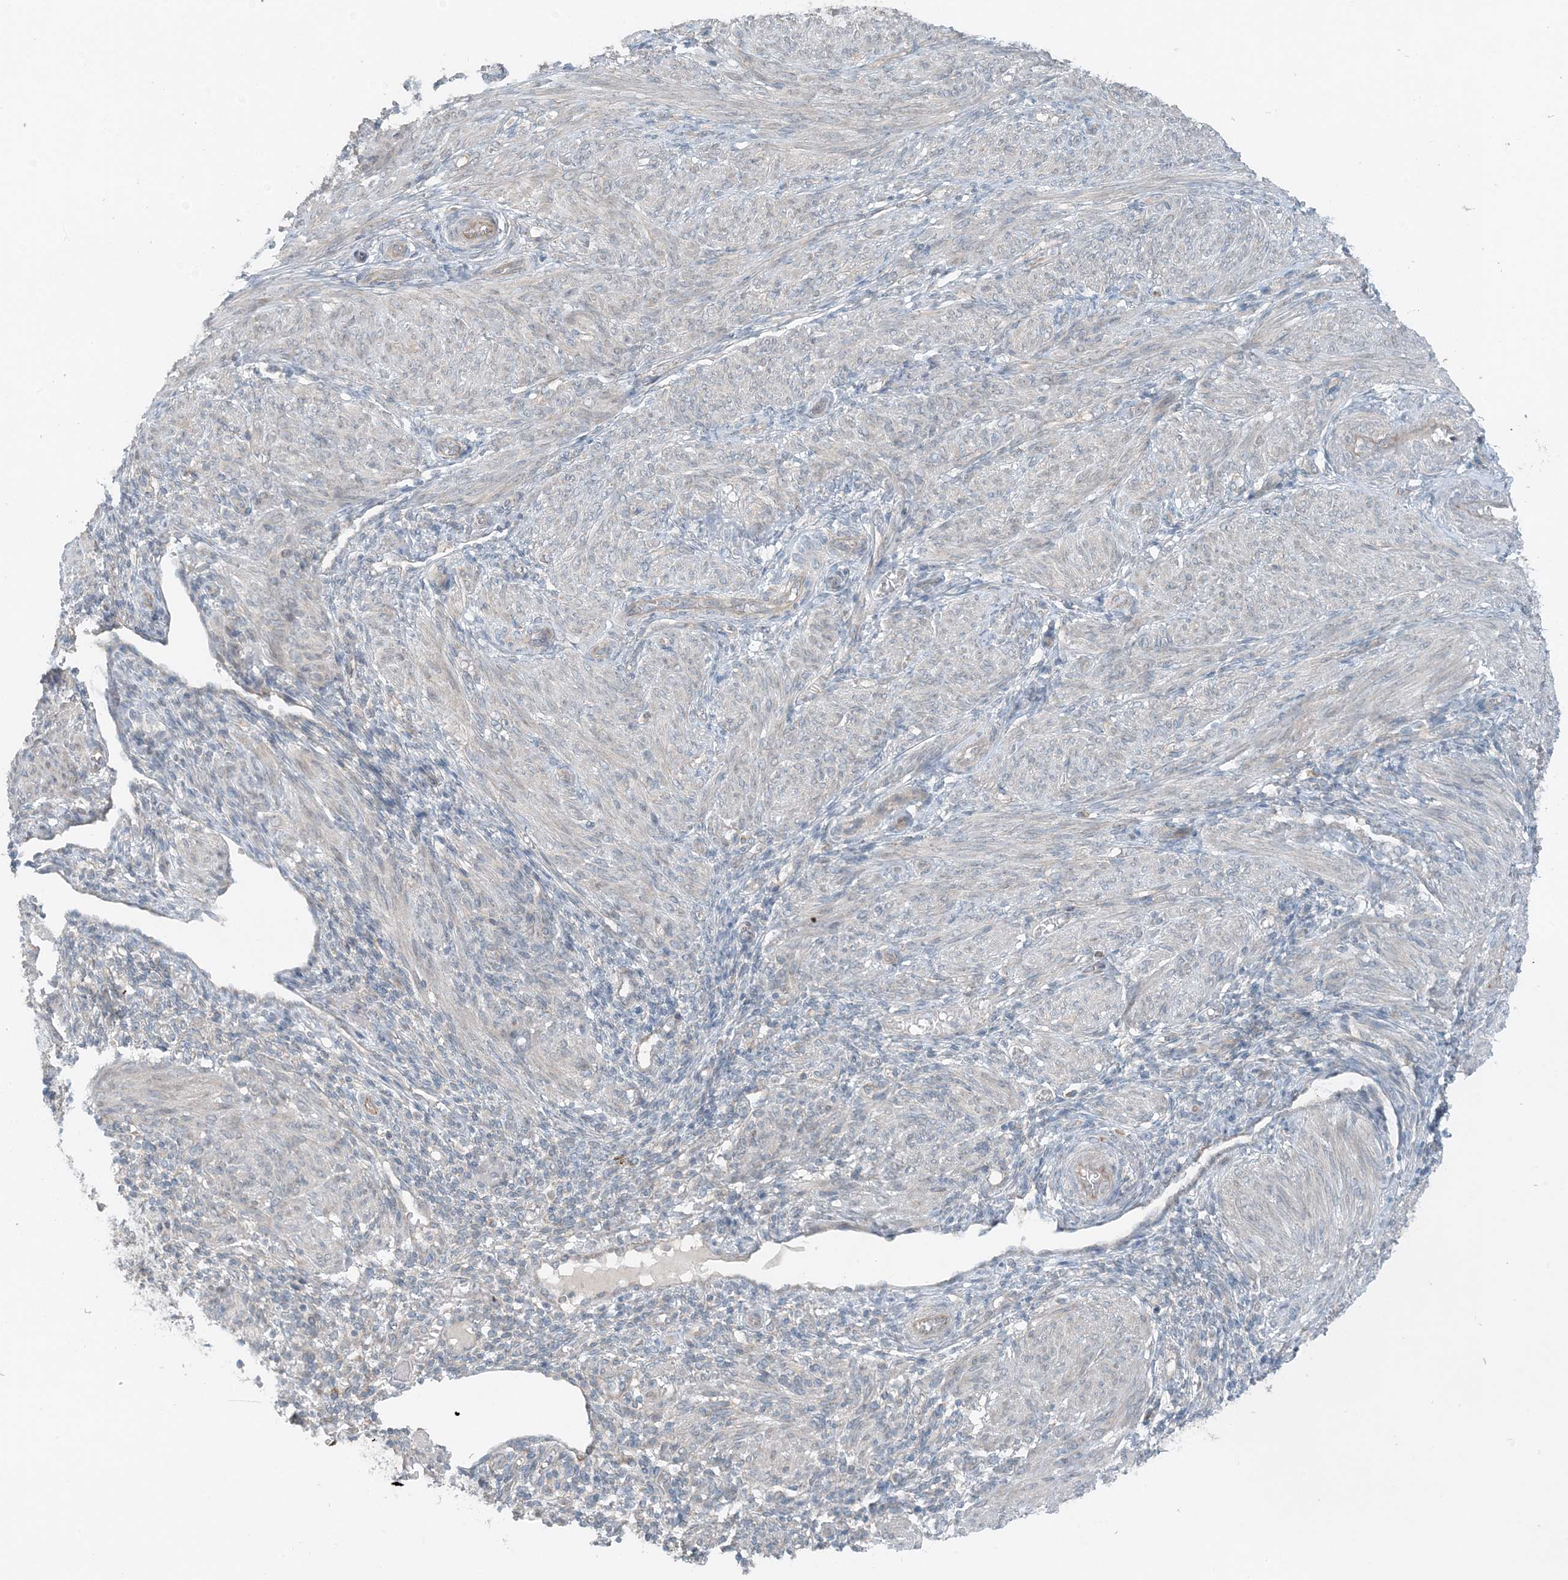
{"staining": {"intensity": "negative", "quantity": "none", "location": "none"}, "tissue": "smooth muscle", "cell_type": "Smooth muscle cells", "image_type": "normal", "snomed": [{"axis": "morphology", "description": "Normal tissue, NOS"}, {"axis": "topography", "description": "Smooth muscle"}], "caption": "A photomicrograph of human smooth muscle is negative for staining in smooth muscle cells. (Brightfield microscopy of DAB (3,3'-diaminobenzidine) immunohistochemistry (IHC) at high magnification).", "gene": "MITD1", "patient": {"sex": "female", "age": 39}}